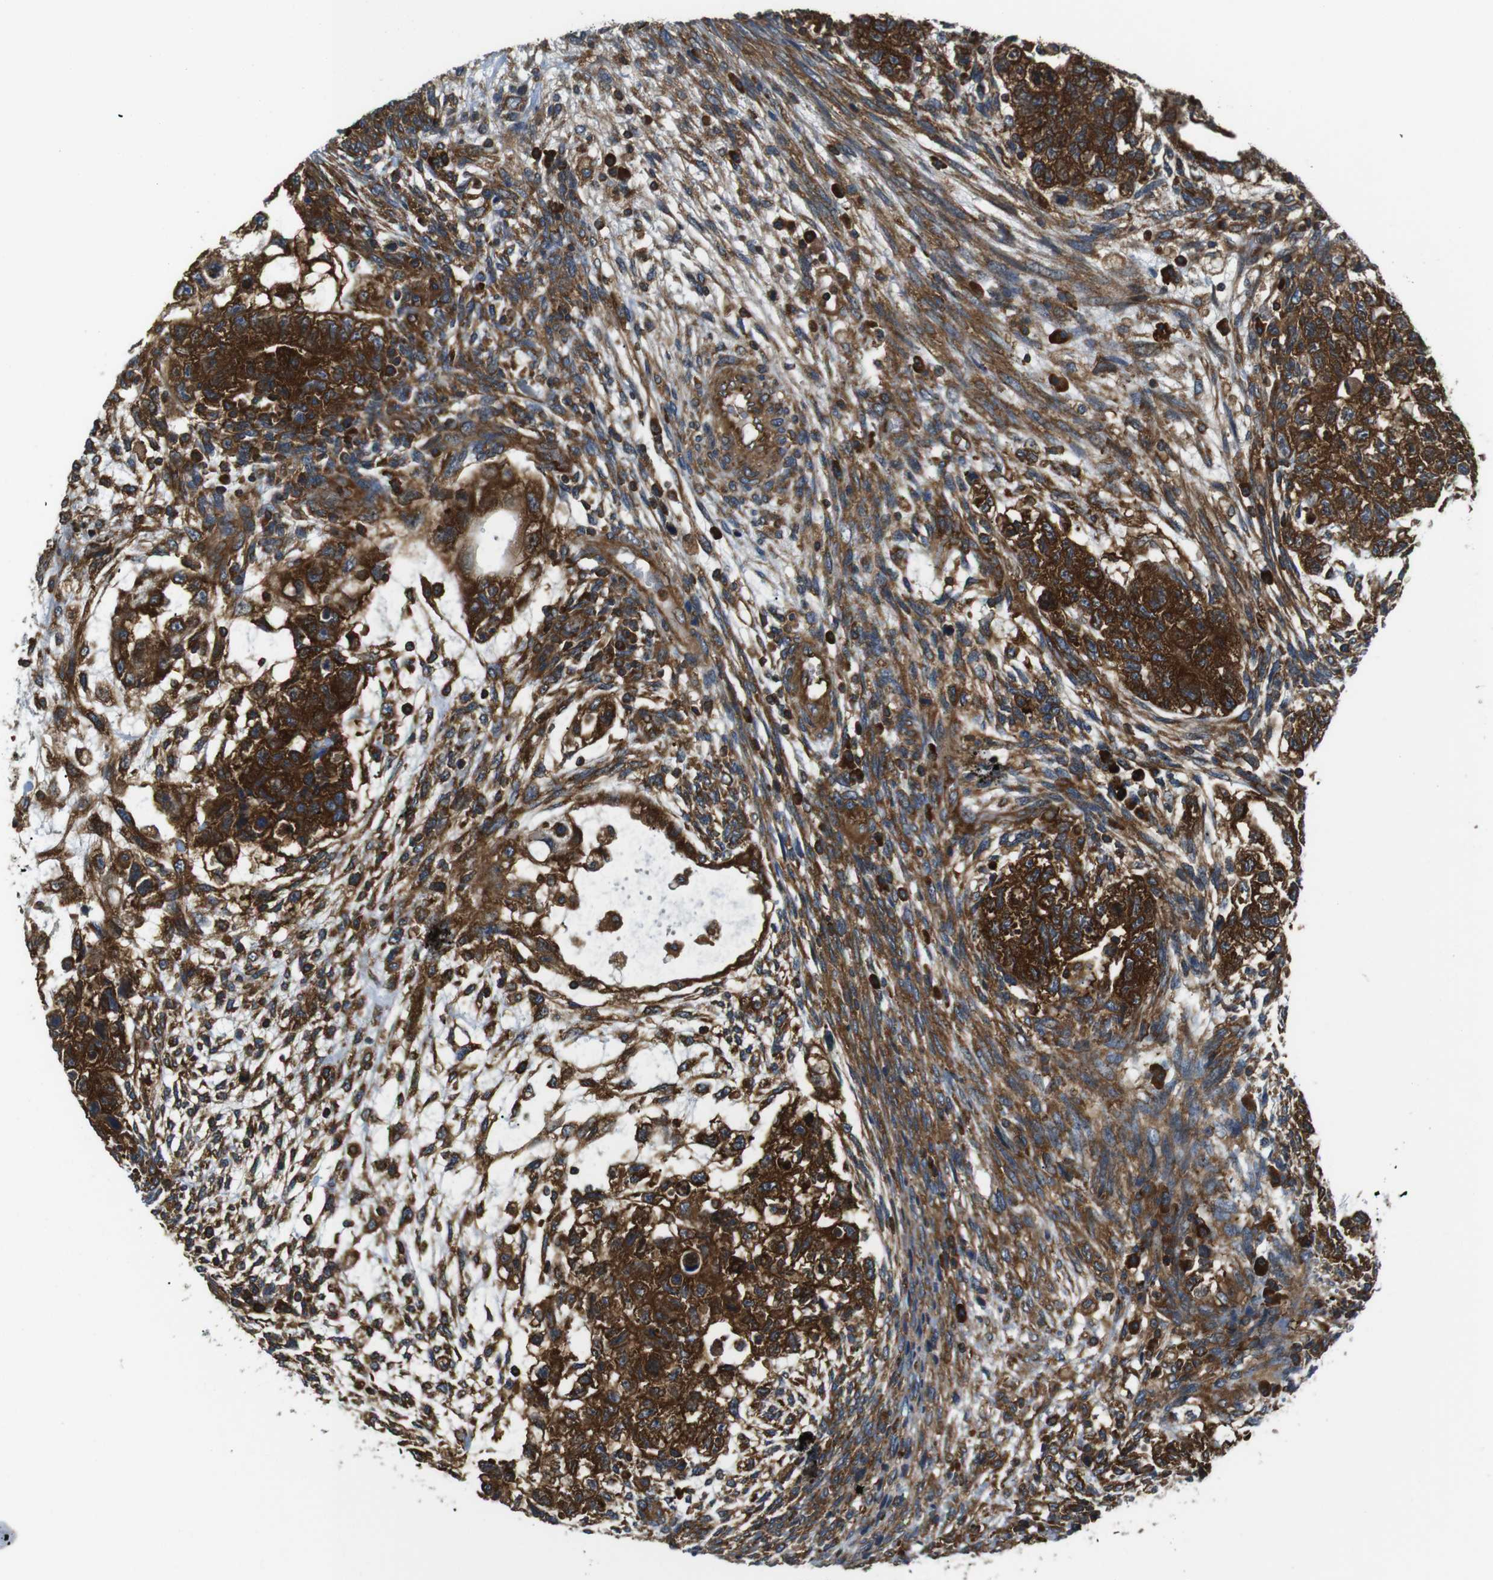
{"staining": {"intensity": "strong", "quantity": ">75%", "location": "cytoplasmic/membranous"}, "tissue": "testis cancer", "cell_type": "Tumor cells", "image_type": "cancer", "snomed": [{"axis": "morphology", "description": "Normal tissue, NOS"}, {"axis": "morphology", "description": "Carcinoma, Embryonal, NOS"}, {"axis": "topography", "description": "Testis"}], "caption": "Embryonal carcinoma (testis) stained with a brown dye displays strong cytoplasmic/membranous positive expression in about >75% of tumor cells.", "gene": "TSC1", "patient": {"sex": "male", "age": 36}}